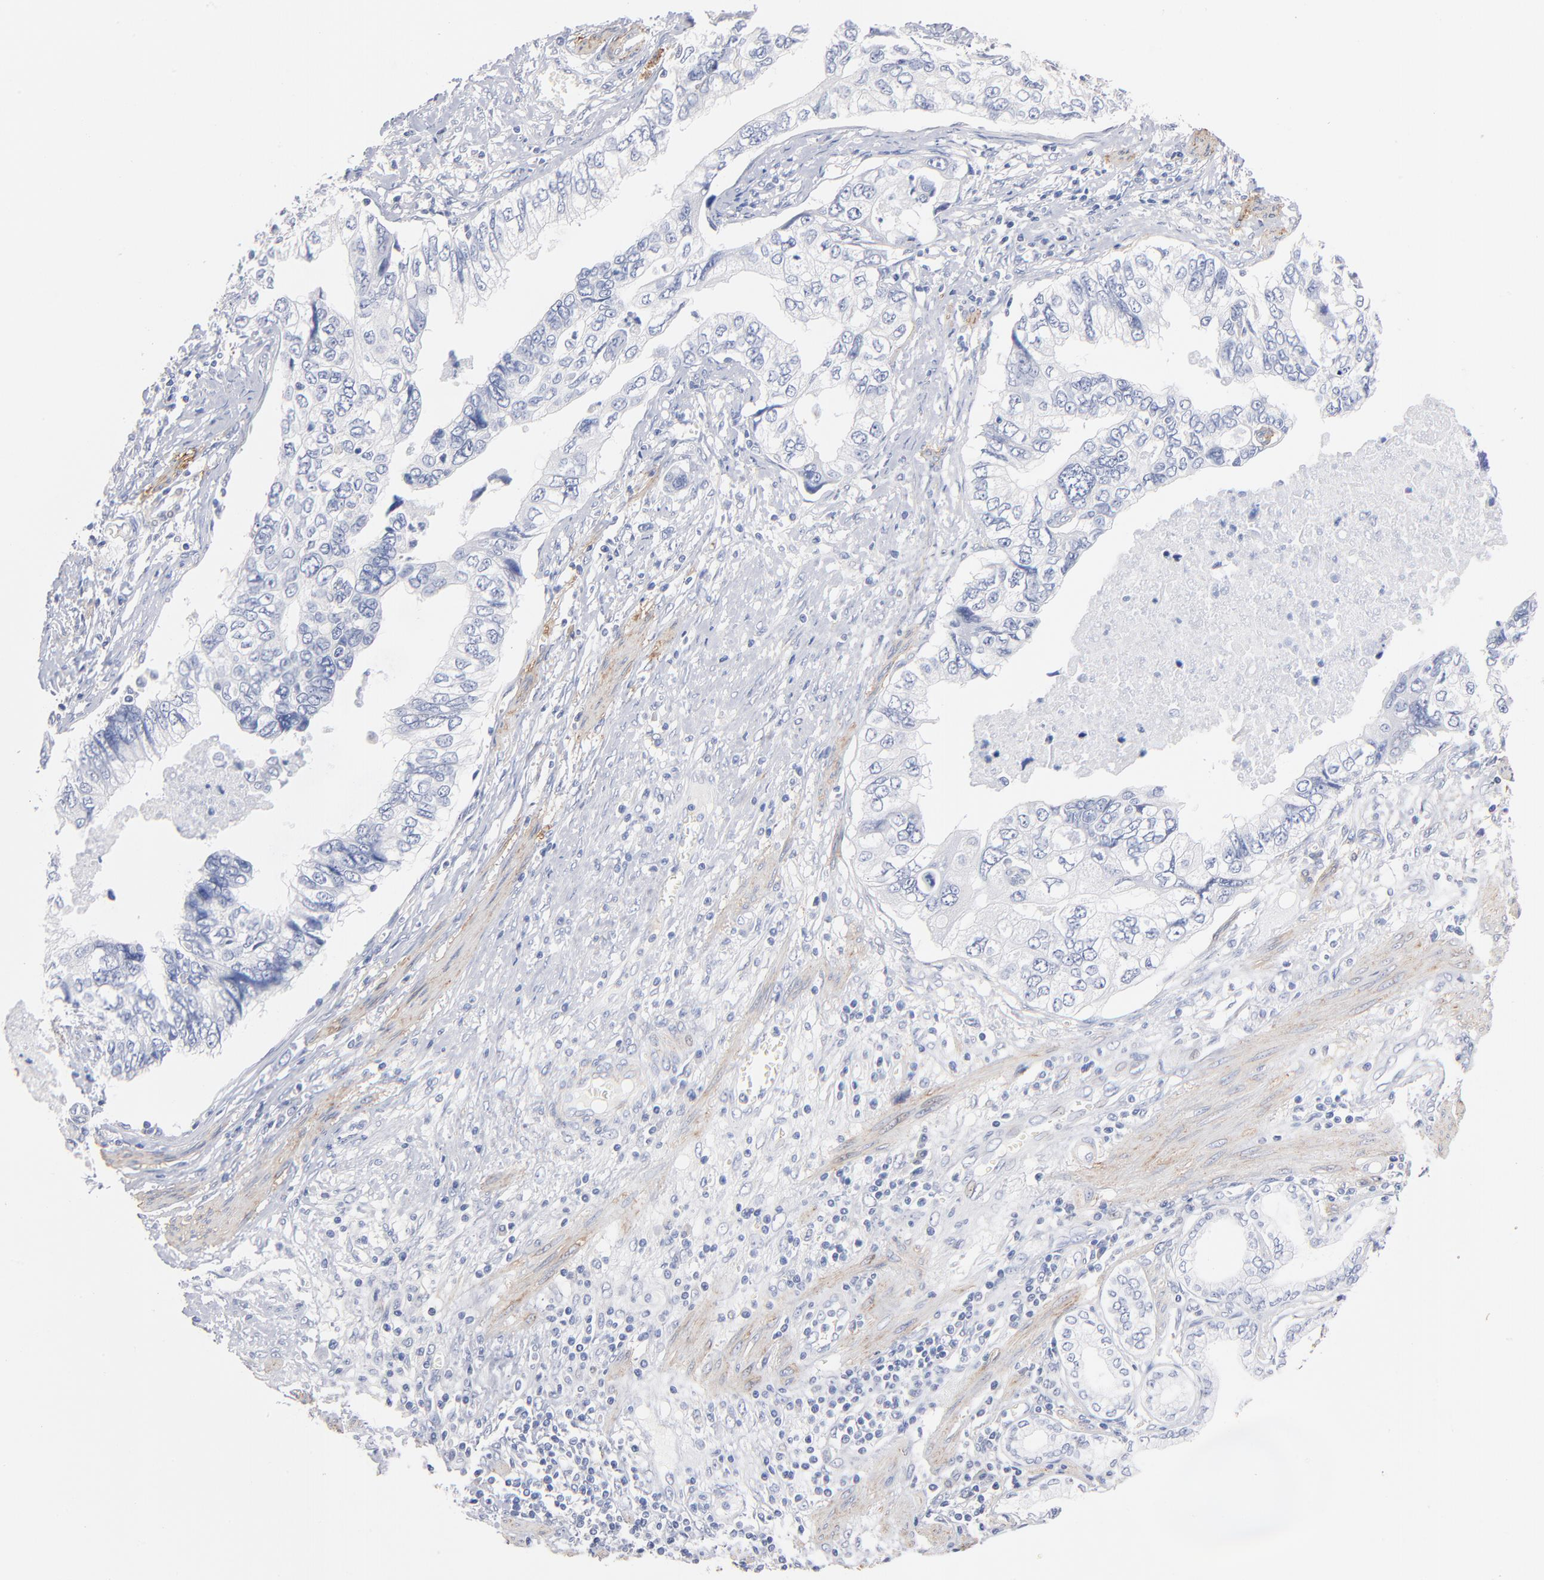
{"staining": {"intensity": "negative", "quantity": "none", "location": "none"}, "tissue": "stomach cancer", "cell_type": "Tumor cells", "image_type": "cancer", "snomed": [{"axis": "morphology", "description": "Adenocarcinoma, NOS"}, {"axis": "topography", "description": "Pancreas"}, {"axis": "topography", "description": "Stomach, upper"}], "caption": "This is a micrograph of immunohistochemistry staining of stomach adenocarcinoma, which shows no staining in tumor cells.", "gene": "ITGA8", "patient": {"sex": "male", "age": 77}}